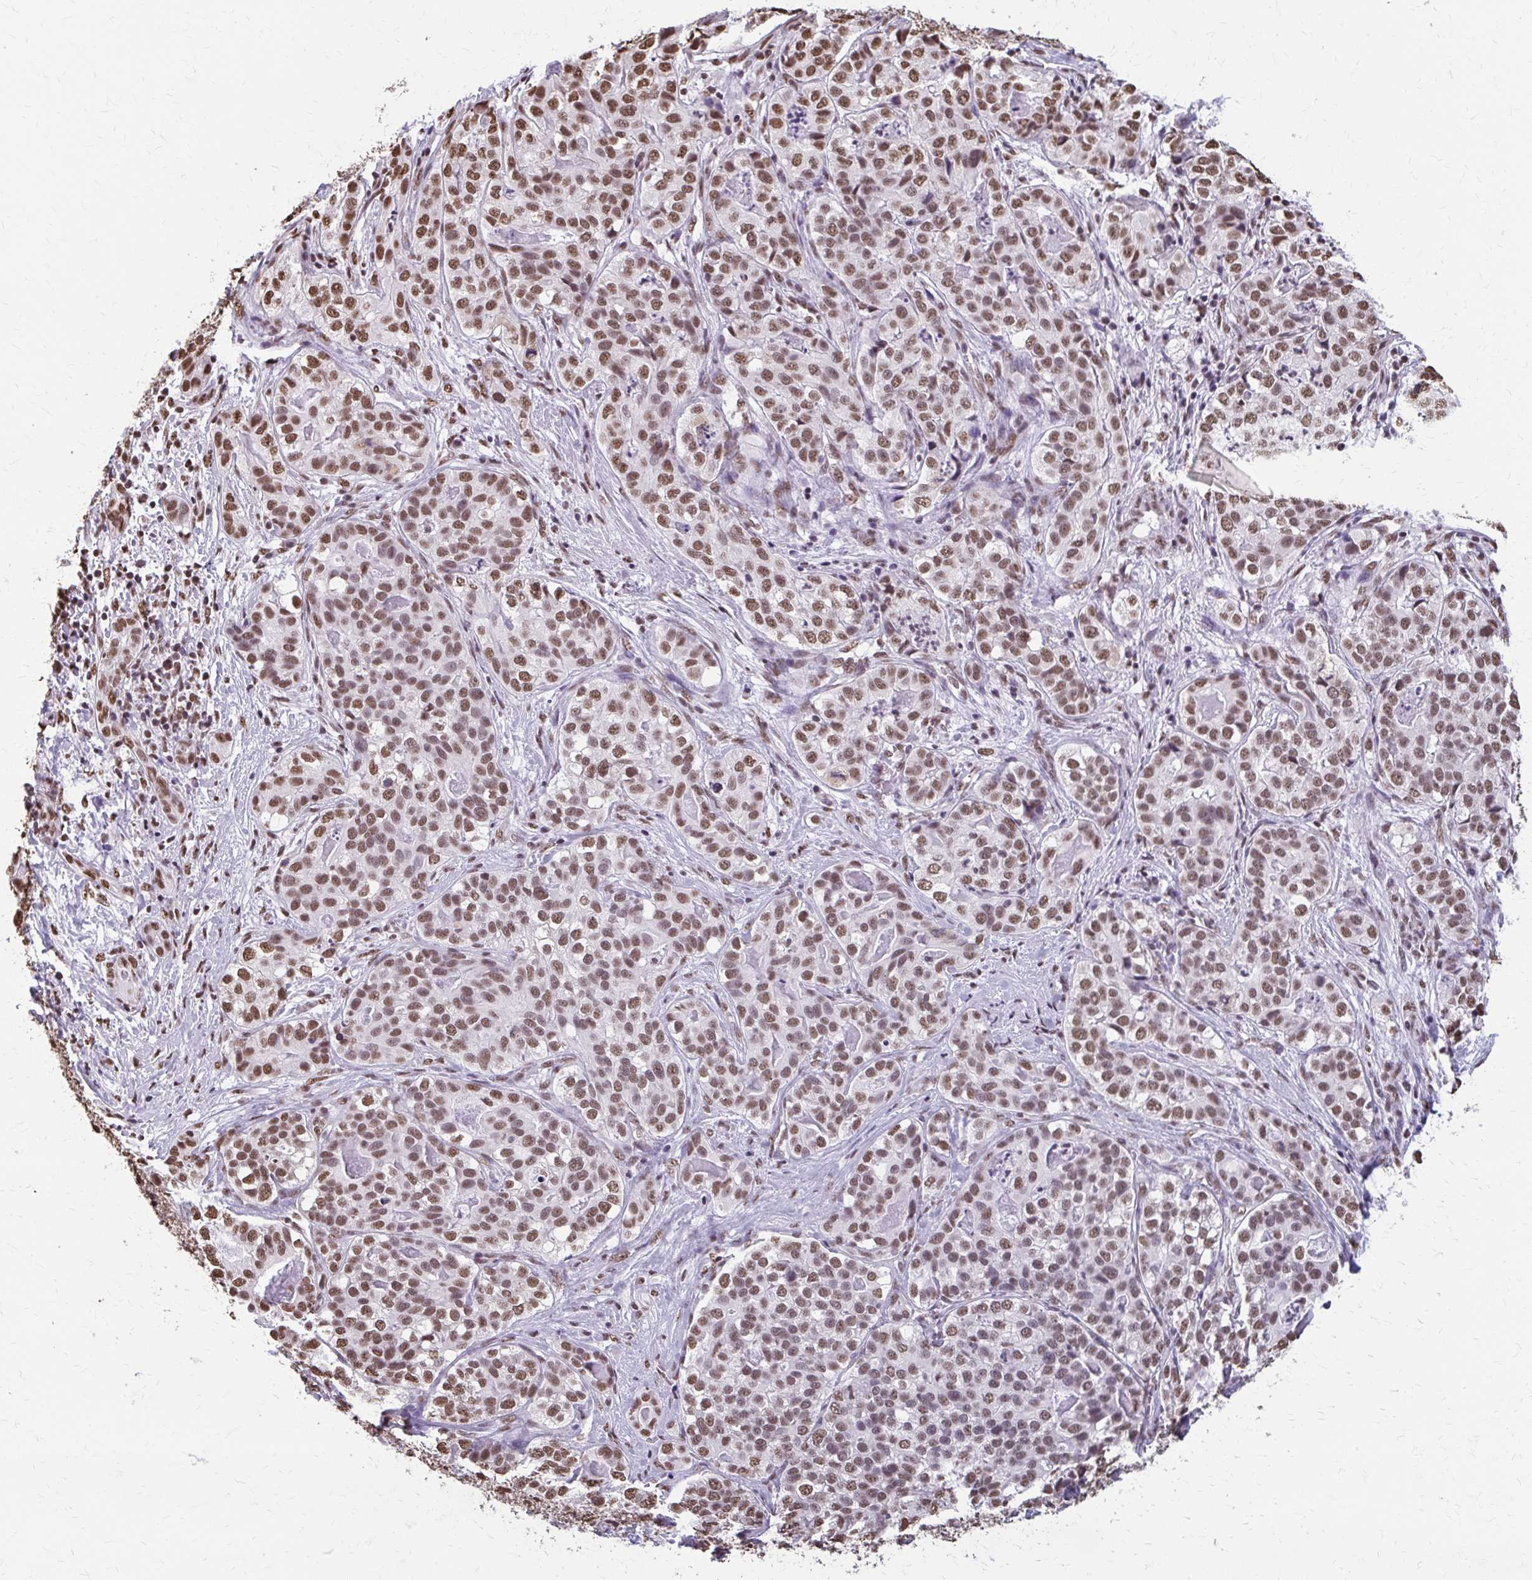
{"staining": {"intensity": "moderate", "quantity": ">75%", "location": "nuclear"}, "tissue": "liver cancer", "cell_type": "Tumor cells", "image_type": "cancer", "snomed": [{"axis": "morphology", "description": "Cholangiocarcinoma"}, {"axis": "topography", "description": "Liver"}], "caption": "Human cholangiocarcinoma (liver) stained with a protein marker demonstrates moderate staining in tumor cells.", "gene": "SNRPA", "patient": {"sex": "male", "age": 56}}